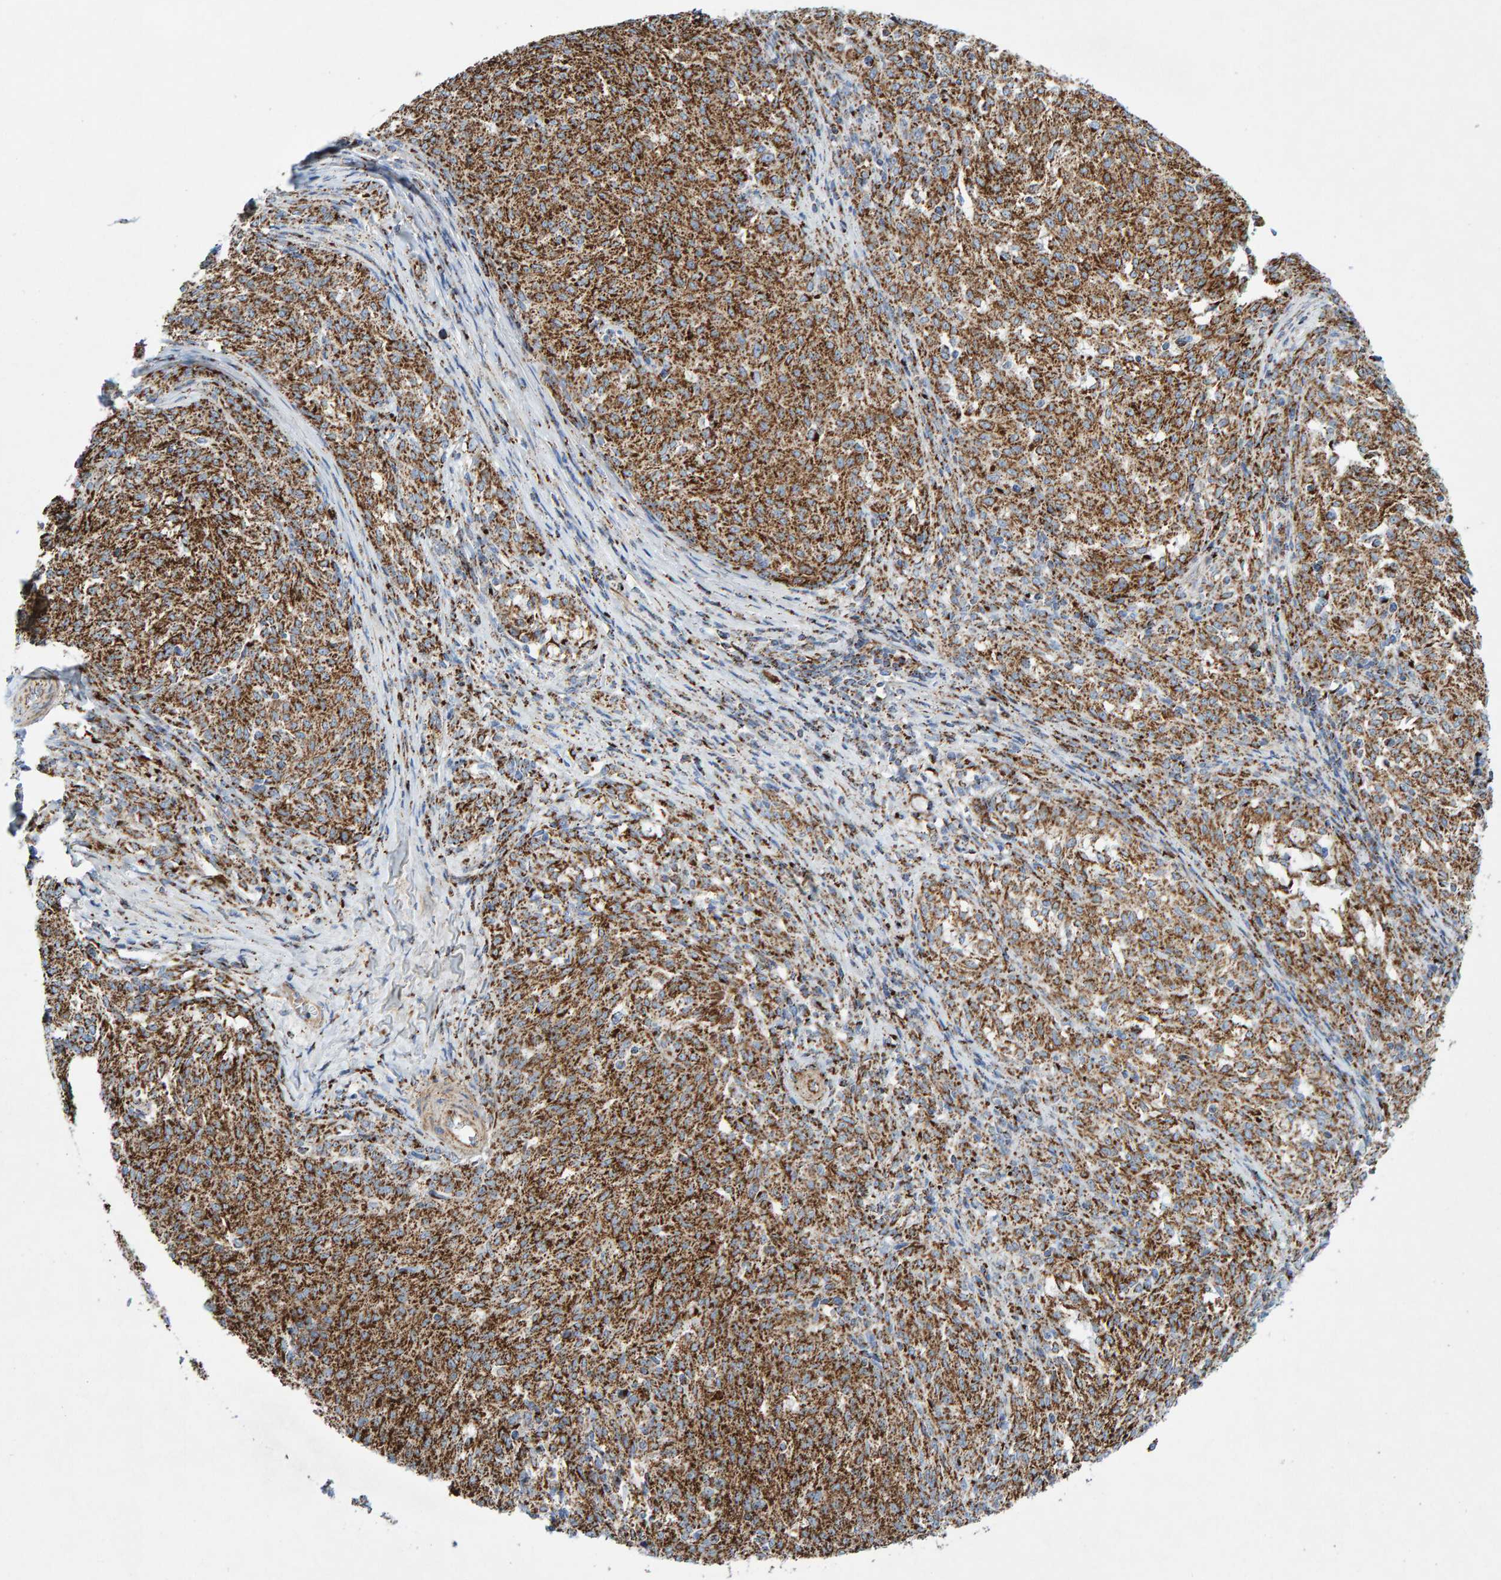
{"staining": {"intensity": "strong", "quantity": ">75%", "location": "cytoplasmic/membranous"}, "tissue": "melanoma", "cell_type": "Tumor cells", "image_type": "cancer", "snomed": [{"axis": "morphology", "description": "Malignant melanoma, NOS"}, {"axis": "topography", "description": "Skin"}], "caption": "A brown stain shows strong cytoplasmic/membranous staining of a protein in human melanoma tumor cells. The staining is performed using DAB brown chromogen to label protein expression. The nuclei are counter-stained blue using hematoxylin.", "gene": "GGTA1", "patient": {"sex": "female", "age": 72}}